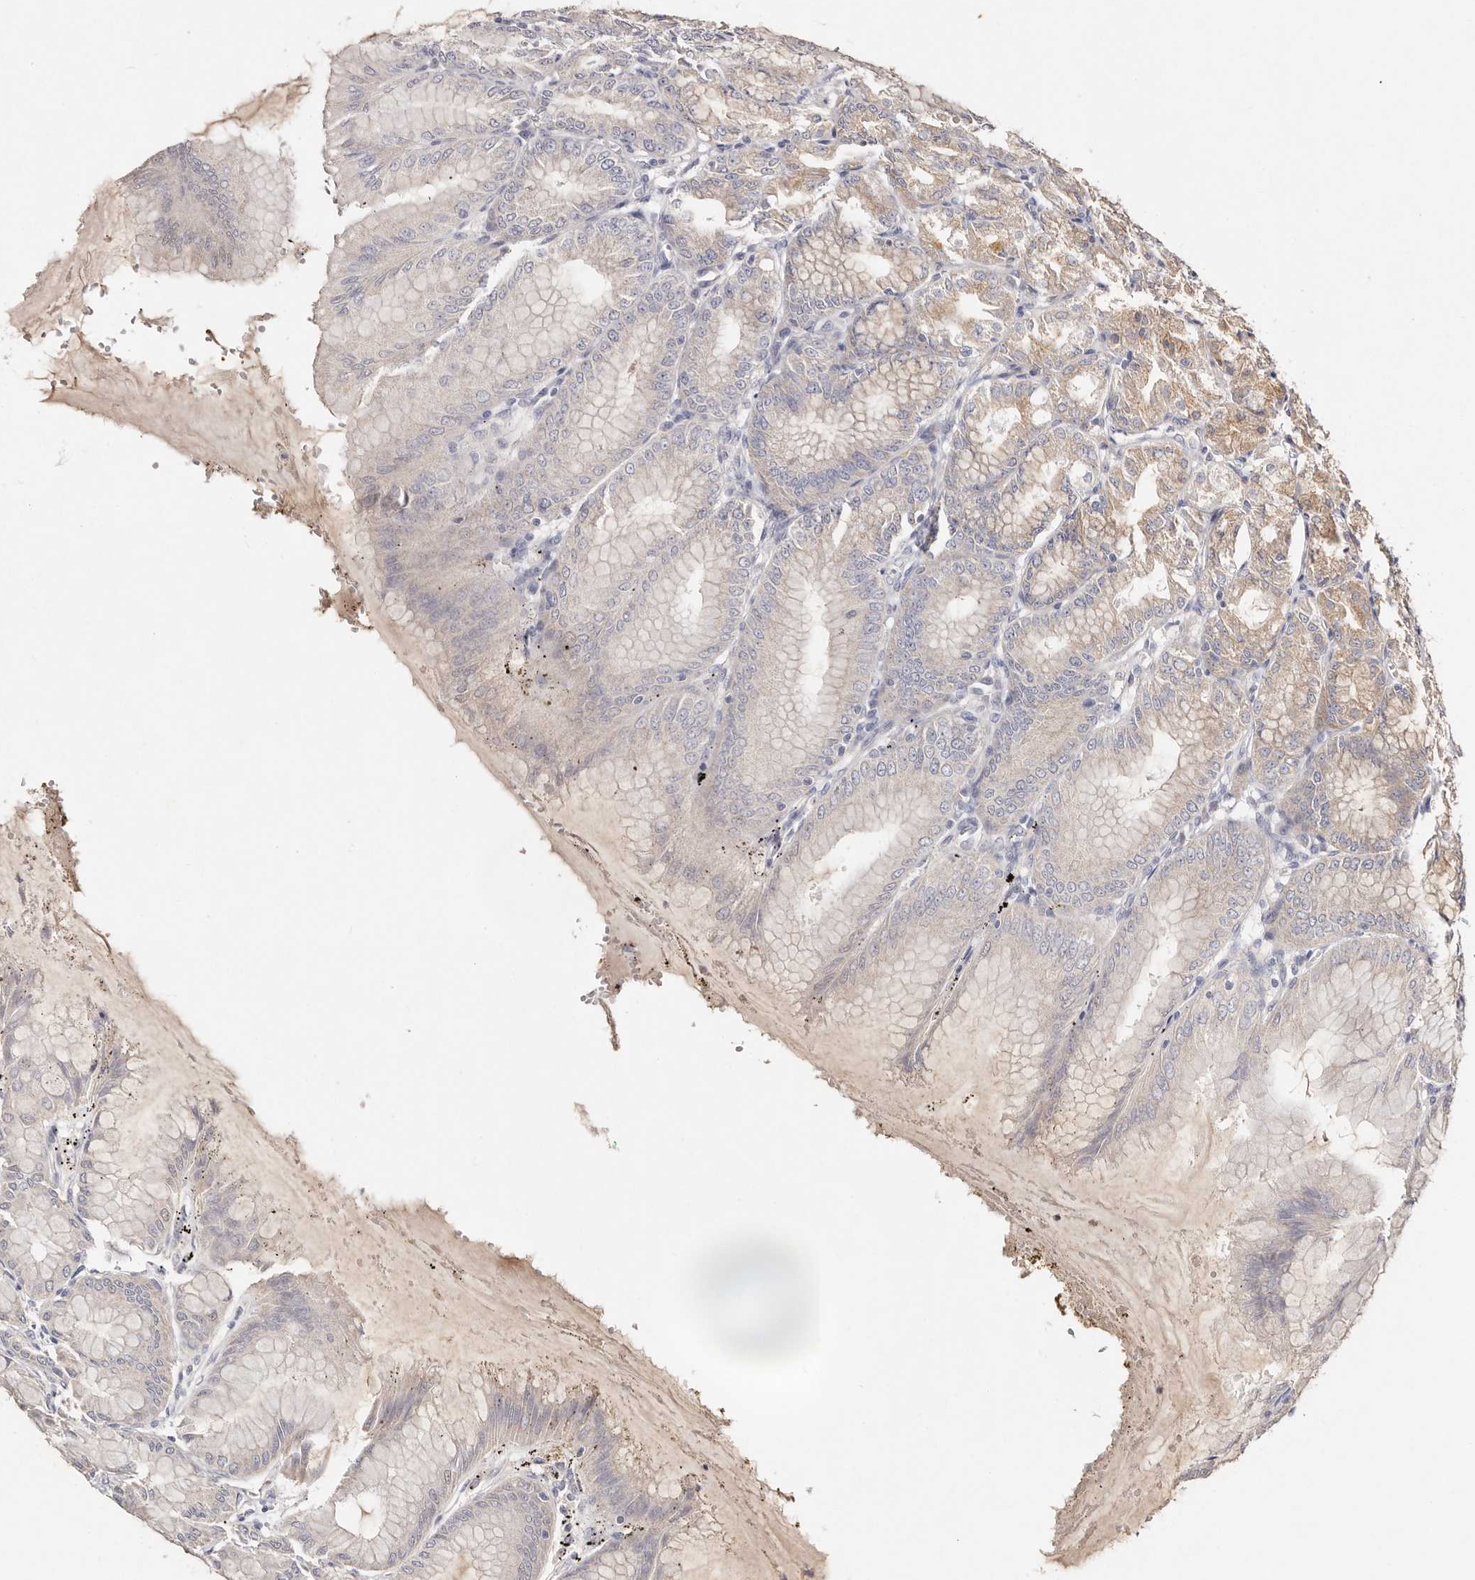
{"staining": {"intensity": "moderate", "quantity": "25%-75%", "location": "cytoplasmic/membranous"}, "tissue": "stomach", "cell_type": "Glandular cells", "image_type": "normal", "snomed": [{"axis": "morphology", "description": "Normal tissue, NOS"}, {"axis": "topography", "description": "Stomach, lower"}], "caption": "Brown immunohistochemical staining in benign human stomach exhibits moderate cytoplasmic/membranous positivity in approximately 25%-75% of glandular cells. Nuclei are stained in blue.", "gene": "VIPAS39", "patient": {"sex": "male", "age": 71}}